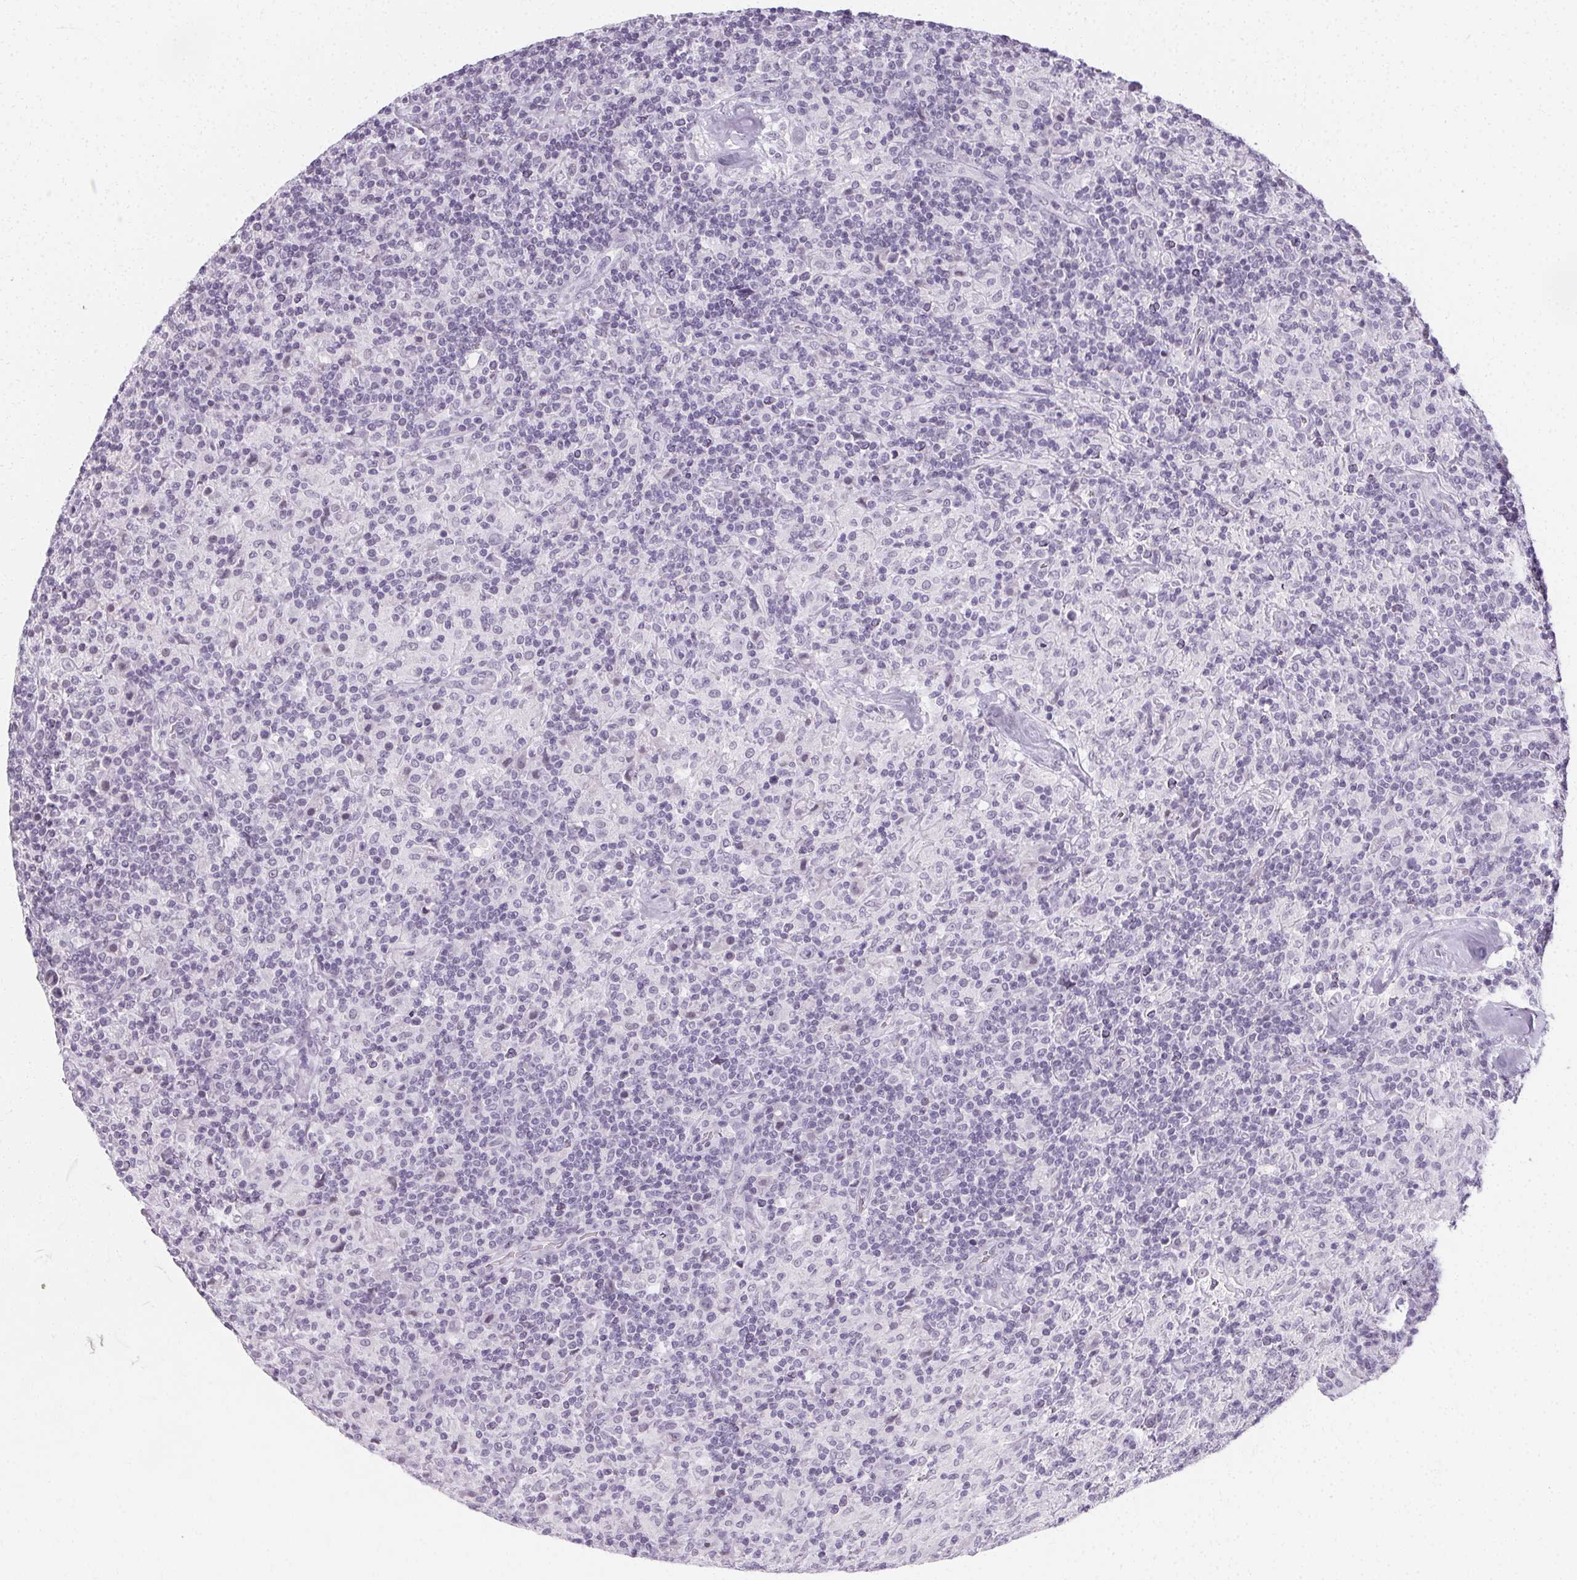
{"staining": {"intensity": "negative", "quantity": "none", "location": "none"}, "tissue": "lymphoma", "cell_type": "Tumor cells", "image_type": "cancer", "snomed": [{"axis": "morphology", "description": "Hodgkin's disease, NOS"}, {"axis": "topography", "description": "Lymph node"}], "caption": "Photomicrograph shows no protein expression in tumor cells of lymphoma tissue. (DAB immunohistochemistry (IHC) visualized using brightfield microscopy, high magnification).", "gene": "SYNPR", "patient": {"sex": "male", "age": 70}}